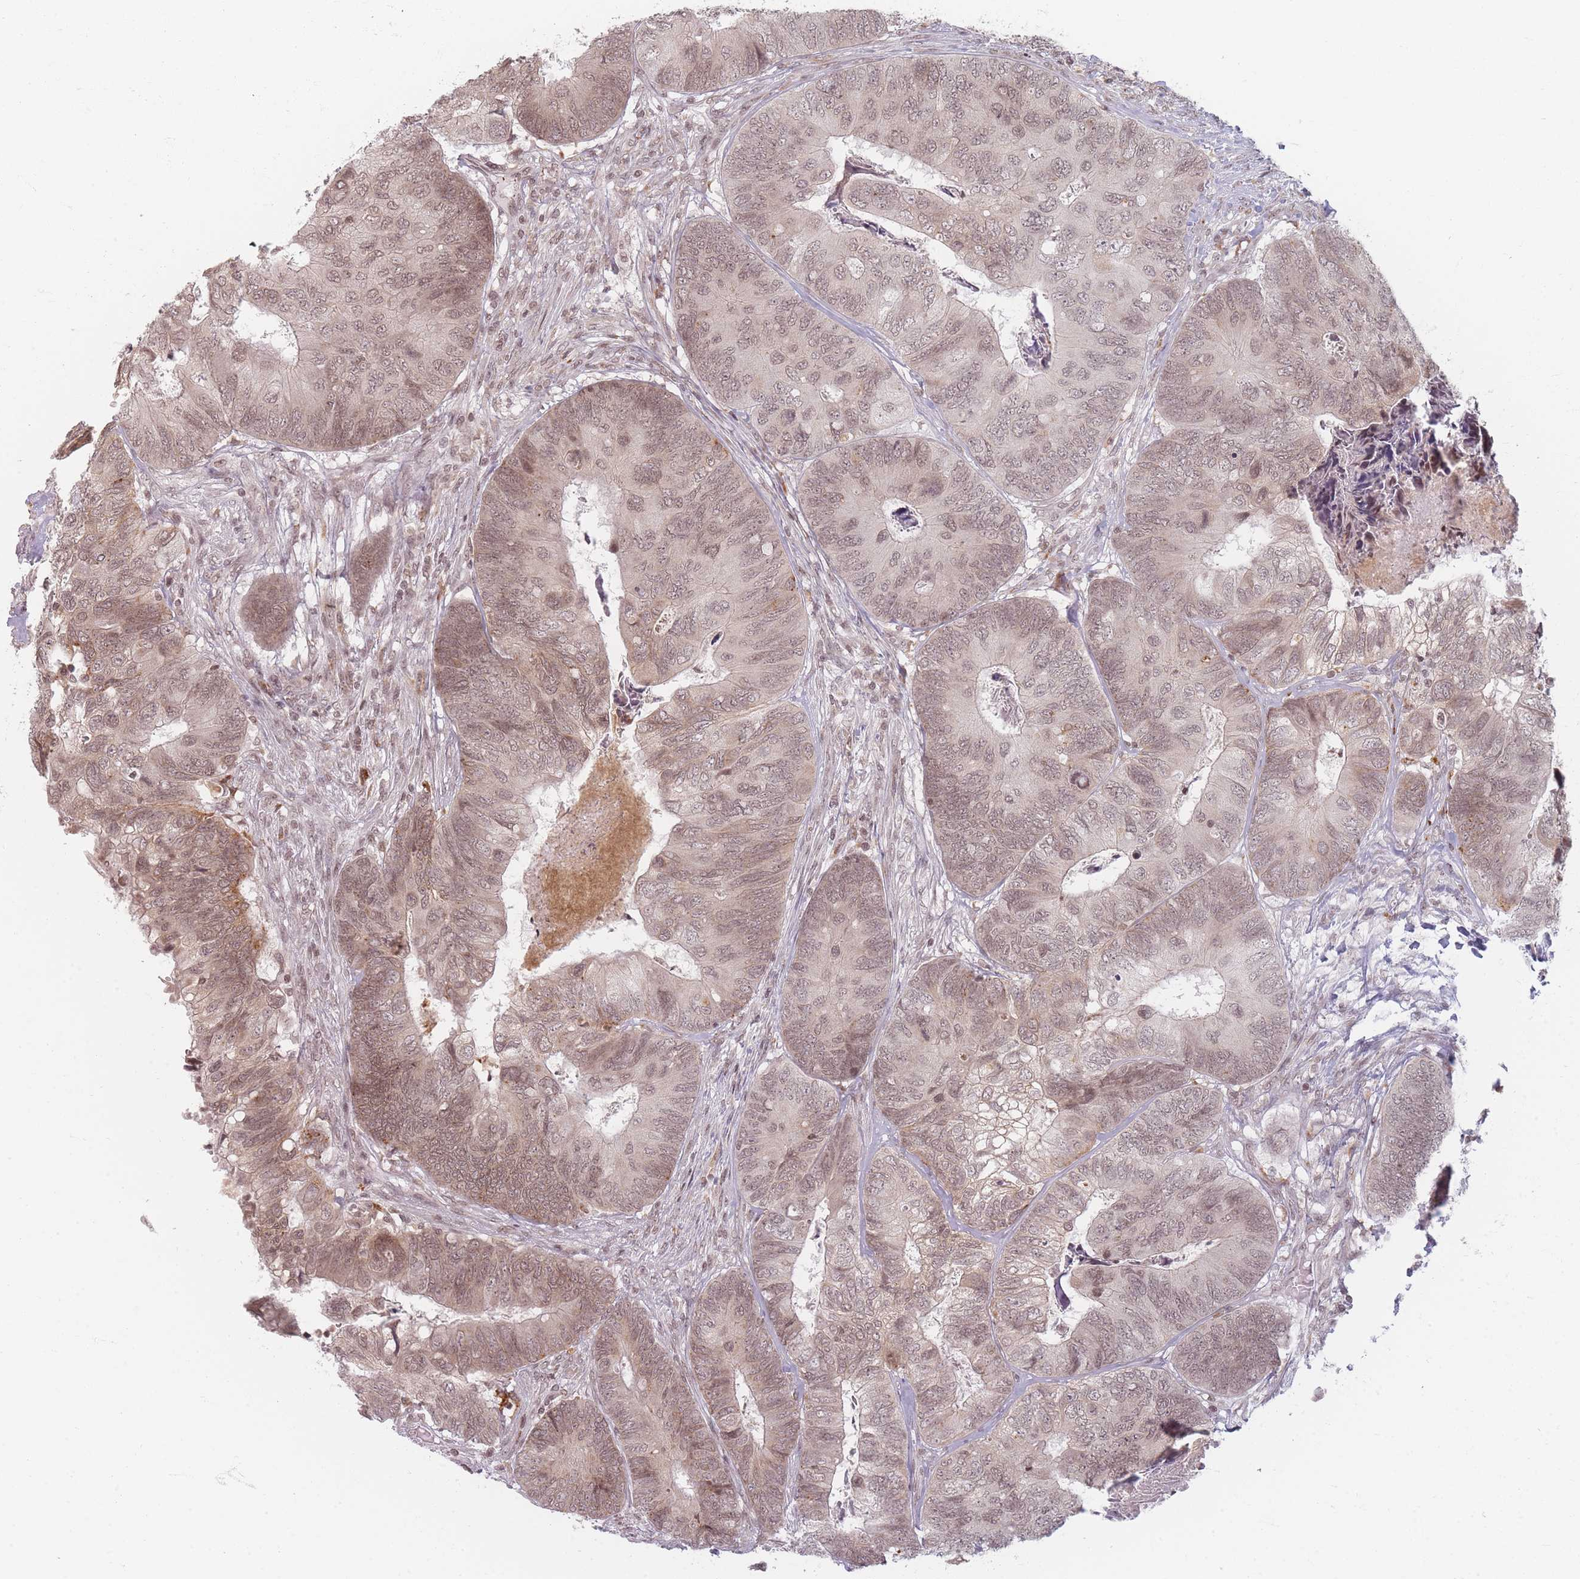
{"staining": {"intensity": "weak", "quantity": ">75%", "location": "nuclear"}, "tissue": "colorectal cancer", "cell_type": "Tumor cells", "image_type": "cancer", "snomed": [{"axis": "morphology", "description": "Adenocarcinoma, NOS"}, {"axis": "topography", "description": "Colon"}], "caption": "Human colorectal adenocarcinoma stained with a brown dye exhibits weak nuclear positive expression in about >75% of tumor cells.", "gene": "SPATA45", "patient": {"sex": "female", "age": 67}}